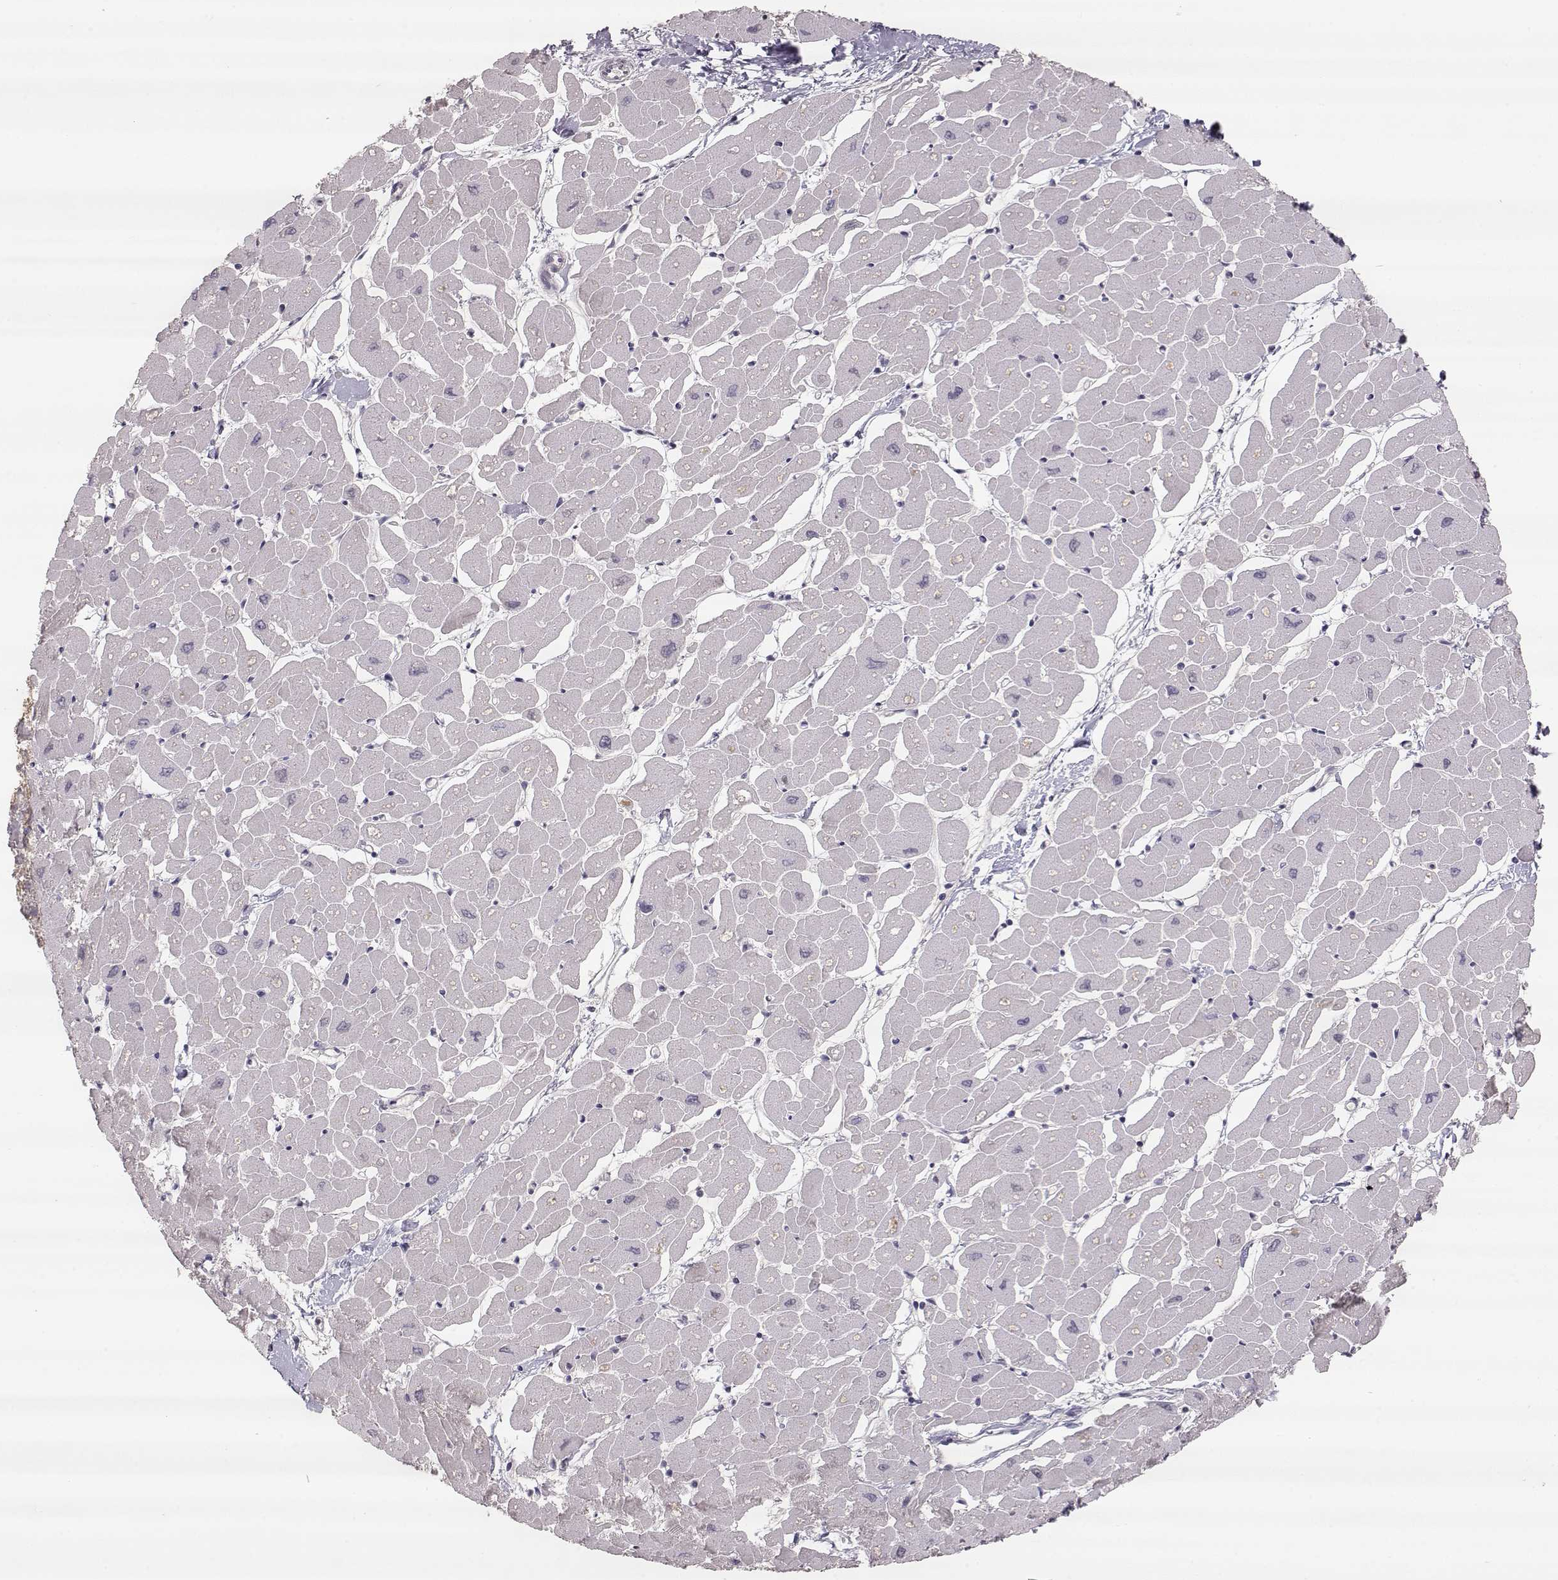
{"staining": {"intensity": "negative", "quantity": "none", "location": "none"}, "tissue": "heart muscle", "cell_type": "Cardiomyocytes", "image_type": "normal", "snomed": [{"axis": "morphology", "description": "Normal tissue, NOS"}, {"axis": "topography", "description": "Heart"}], "caption": "Immunohistochemical staining of unremarkable human heart muscle displays no significant expression in cardiomyocytes. Nuclei are stained in blue.", "gene": "PNMT", "patient": {"sex": "male", "age": 57}}